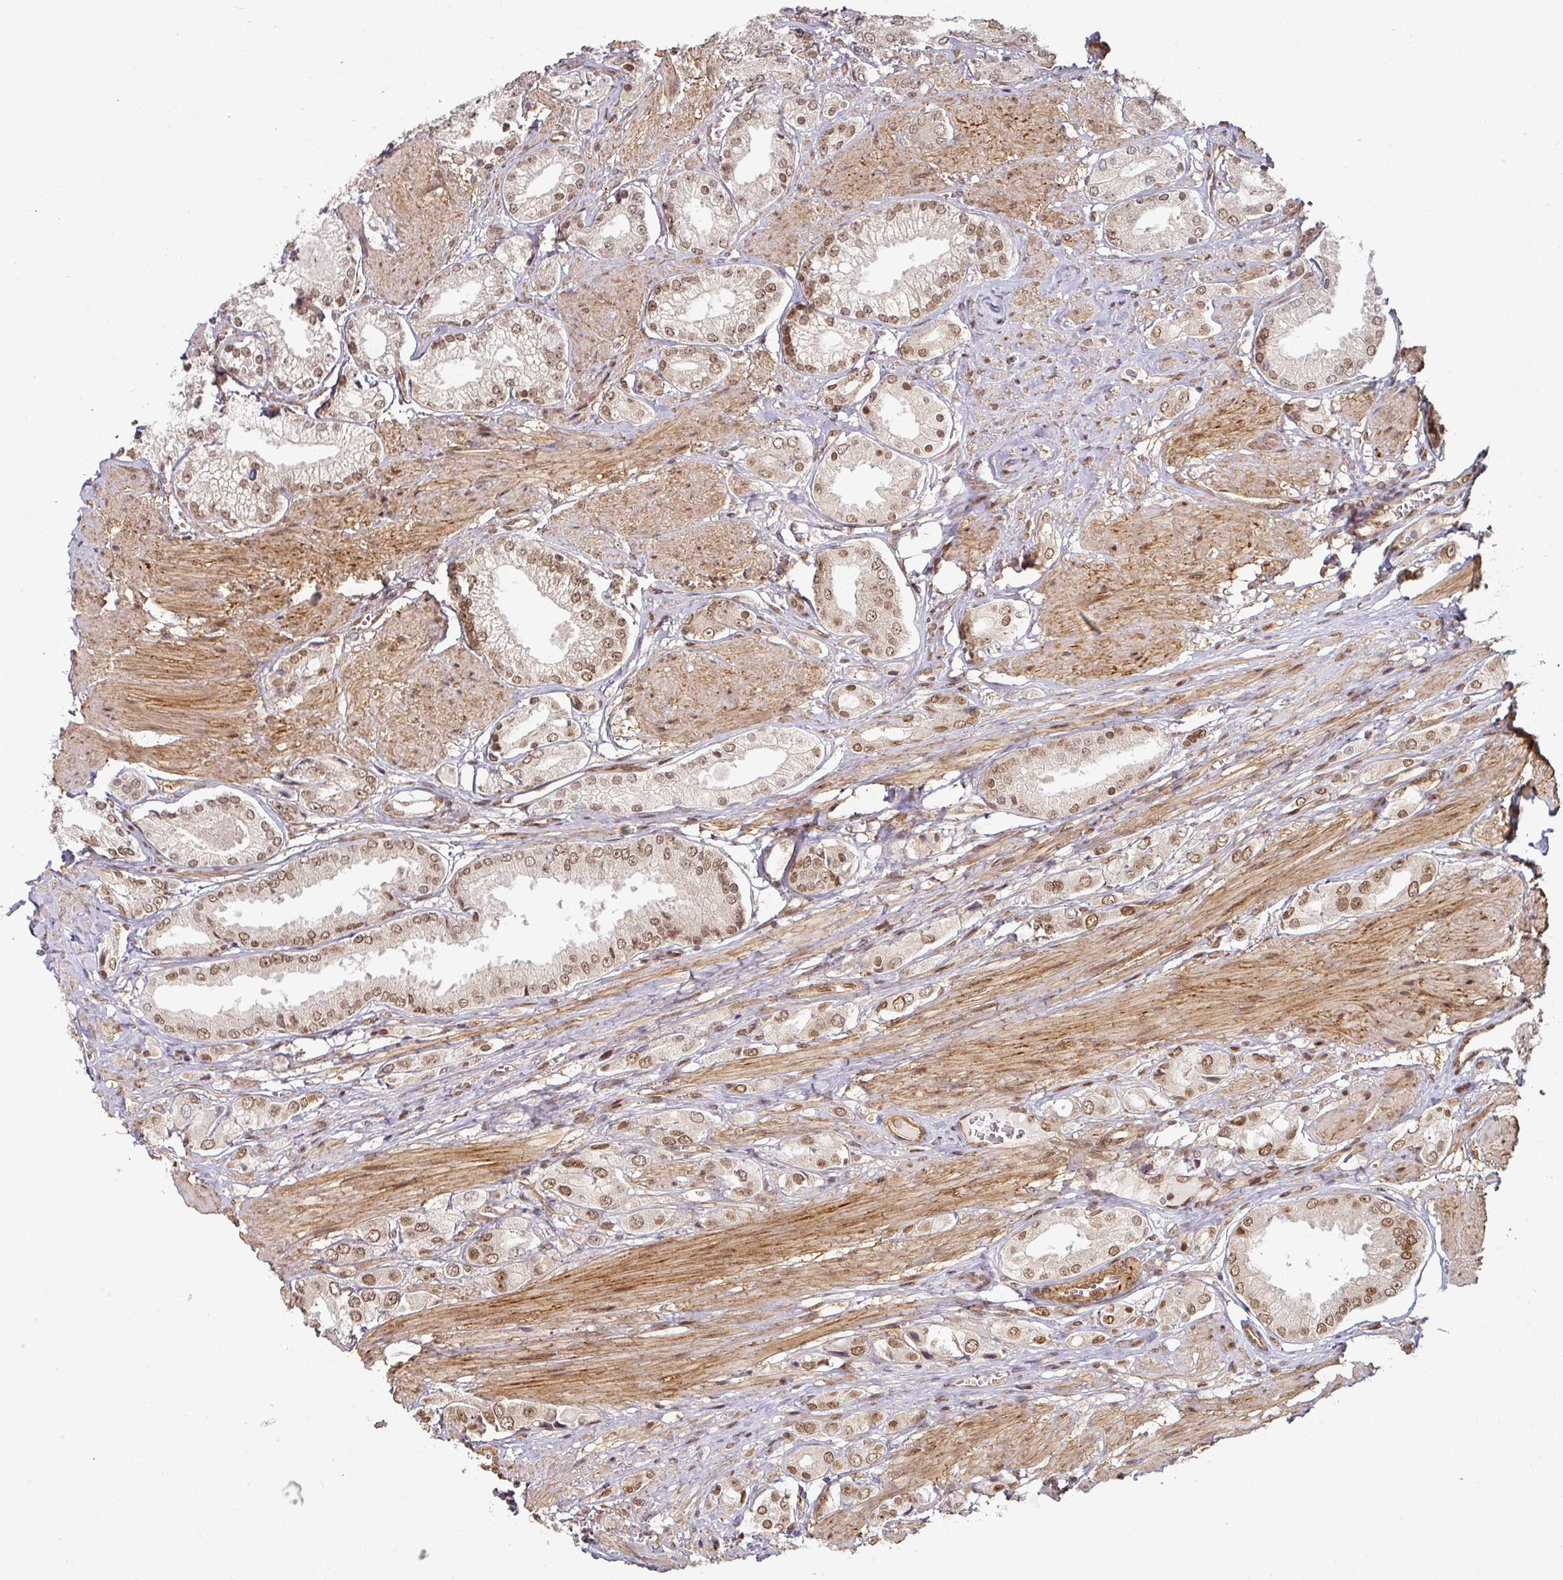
{"staining": {"intensity": "moderate", "quantity": "25%-75%", "location": "nuclear"}, "tissue": "prostate cancer", "cell_type": "Tumor cells", "image_type": "cancer", "snomed": [{"axis": "morphology", "description": "Adenocarcinoma, High grade"}, {"axis": "topography", "description": "Prostate and seminal vesicle, NOS"}], "caption": "Immunohistochemical staining of prostate cancer (high-grade adenocarcinoma) displays moderate nuclear protein positivity in about 25%-75% of tumor cells.", "gene": "SIK3", "patient": {"sex": "male", "age": 64}}